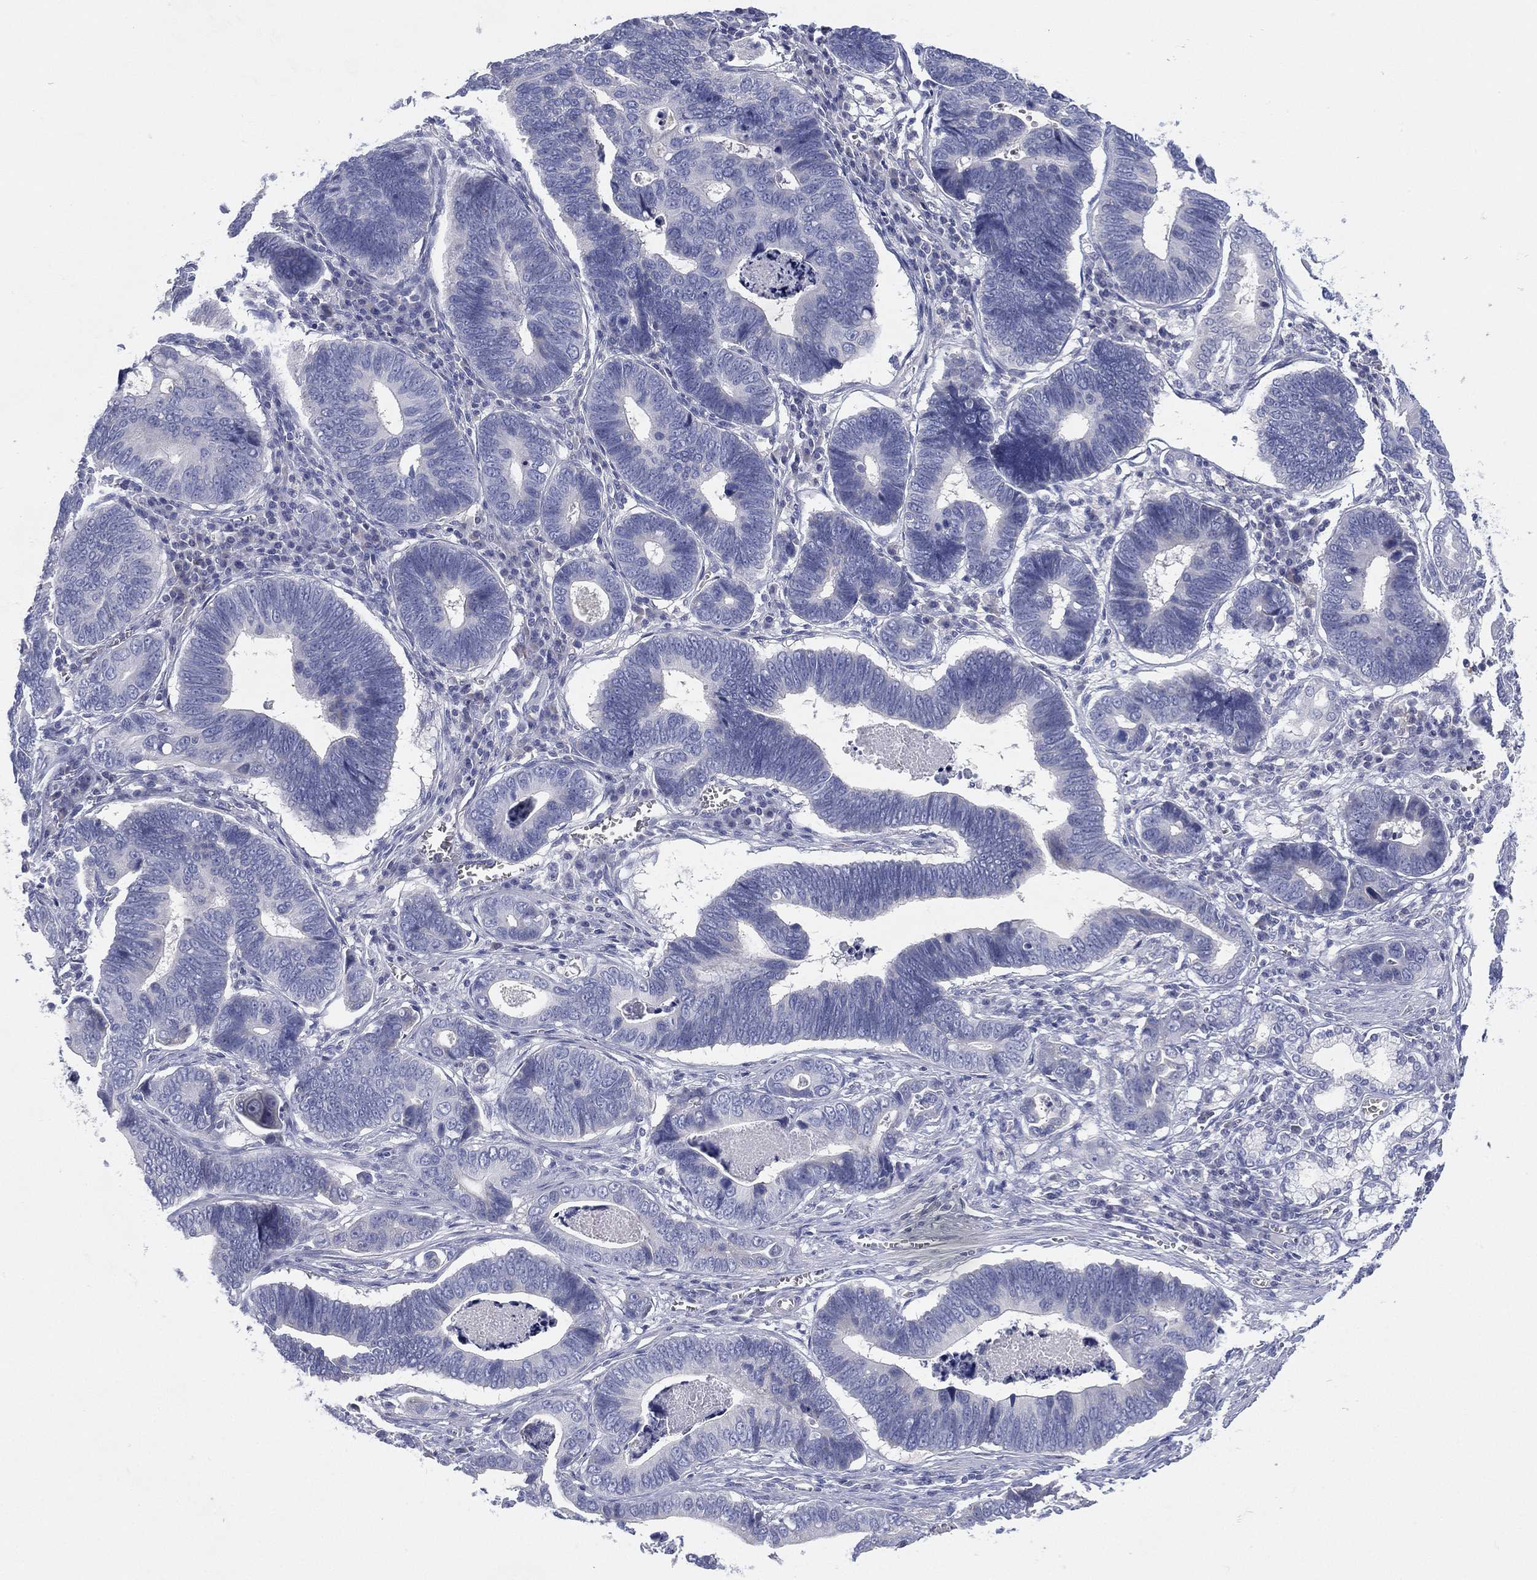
{"staining": {"intensity": "negative", "quantity": "none", "location": "none"}, "tissue": "stomach cancer", "cell_type": "Tumor cells", "image_type": "cancer", "snomed": [{"axis": "morphology", "description": "Adenocarcinoma, NOS"}, {"axis": "topography", "description": "Stomach"}], "caption": "This photomicrograph is of stomach adenocarcinoma stained with immunohistochemistry to label a protein in brown with the nuclei are counter-stained blue. There is no expression in tumor cells.", "gene": "CYP2D6", "patient": {"sex": "male", "age": 84}}